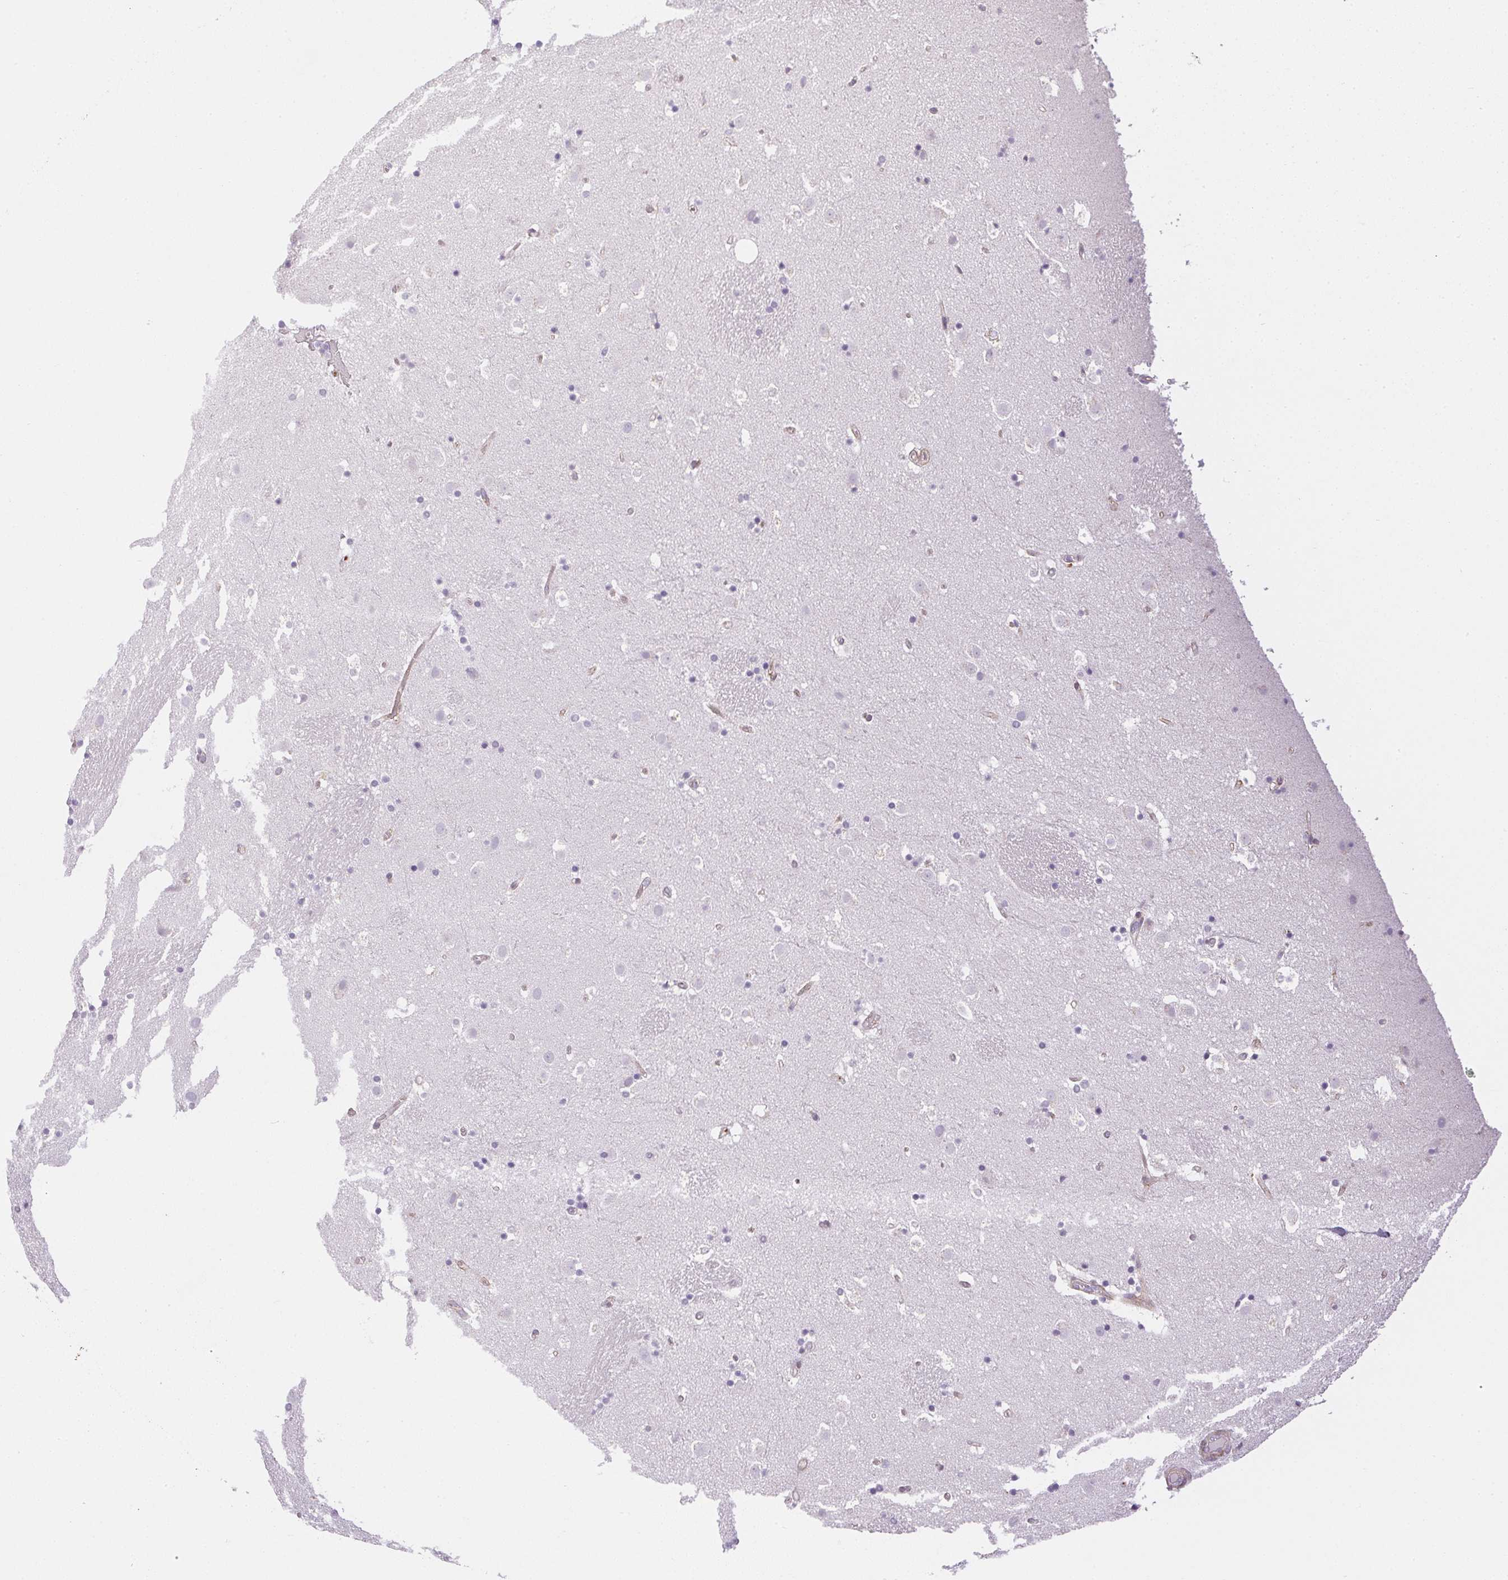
{"staining": {"intensity": "negative", "quantity": "none", "location": "none"}, "tissue": "caudate", "cell_type": "Glial cells", "image_type": "normal", "snomed": [{"axis": "morphology", "description": "Normal tissue, NOS"}, {"axis": "topography", "description": "Lateral ventricle wall"}], "caption": "This histopathology image is of unremarkable caudate stained with IHC to label a protein in brown with the nuclei are counter-stained blue. There is no staining in glial cells. (DAB IHC with hematoxylin counter stain).", "gene": "PRL", "patient": {"sex": "male", "age": 37}}